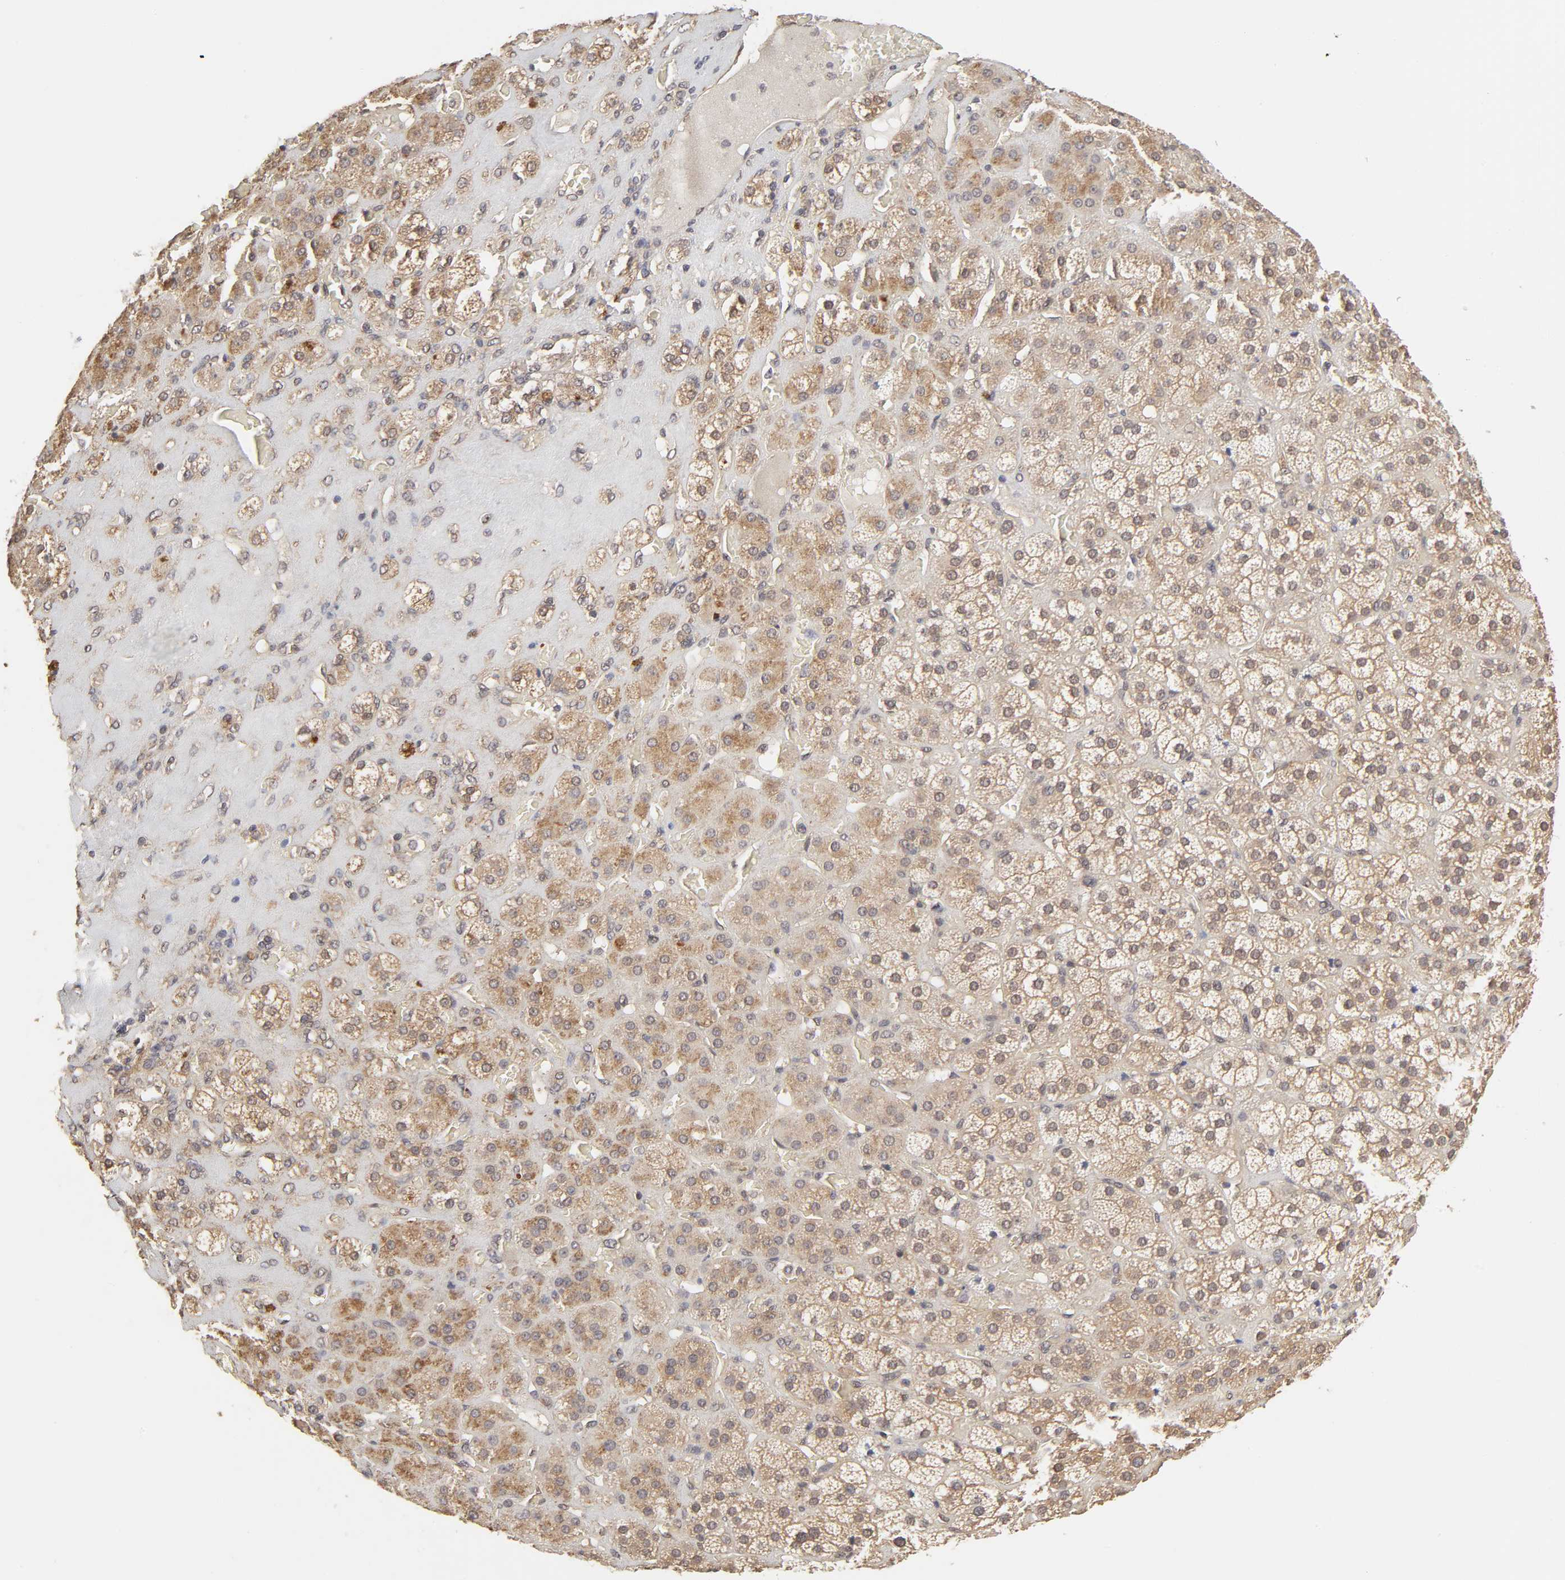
{"staining": {"intensity": "moderate", "quantity": ">75%", "location": "cytoplasmic/membranous"}, "tissue": "adrenal gland", "cell_type": "Glandular cells", "image_type": "normal", "snomed": [{"axis": "morphology", "description": "Normal tissue, NOS"}, {"axis": "topography", "description": "Adrenal gland"}], "caption": "This is an image of immunohistochemistry staining of unremarkable adrenal gland, which shows moderate staining in the cytoplasmic/membranous of glandular cells.", "gene": "MAPK1", "patient": {"sex": "female", "age": 71}}